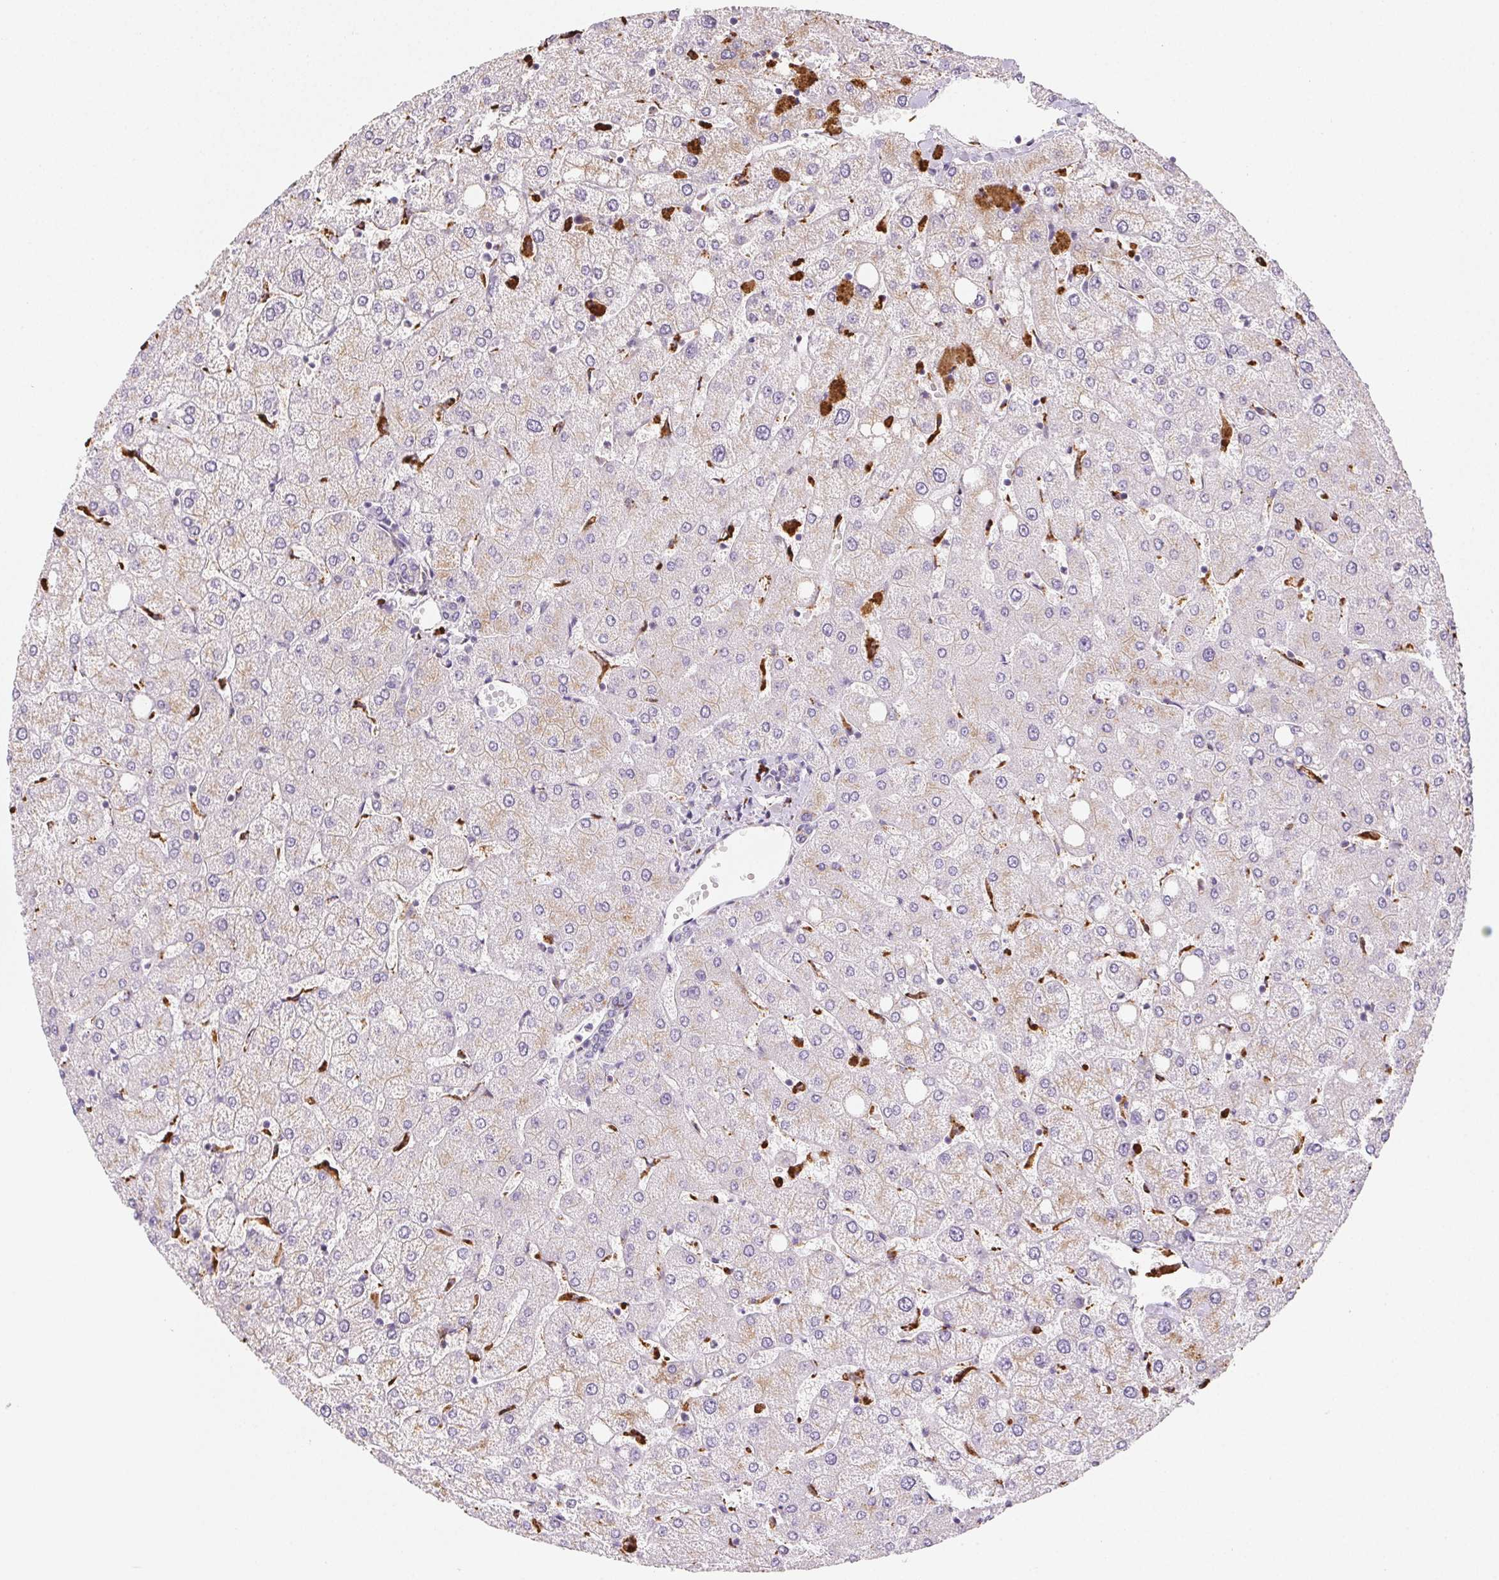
{"staining": {"intensity": "negative", "quantity": "none", "location": "none"}, "tissue": "liver", "cell_type": "Cholangiocytes", "image_type": "normal", "snomed": [{"axis": "morphology", "description": "Normal tissue, NOS"}, {"axis": "topography", "description": "Liver"}], "caption": "This is a micrograph of IHC staining of benign liver, which shows no expression in cholangiocytes.", "gene": "LIPA", "patient": {"sex": "female", "age": 54}}